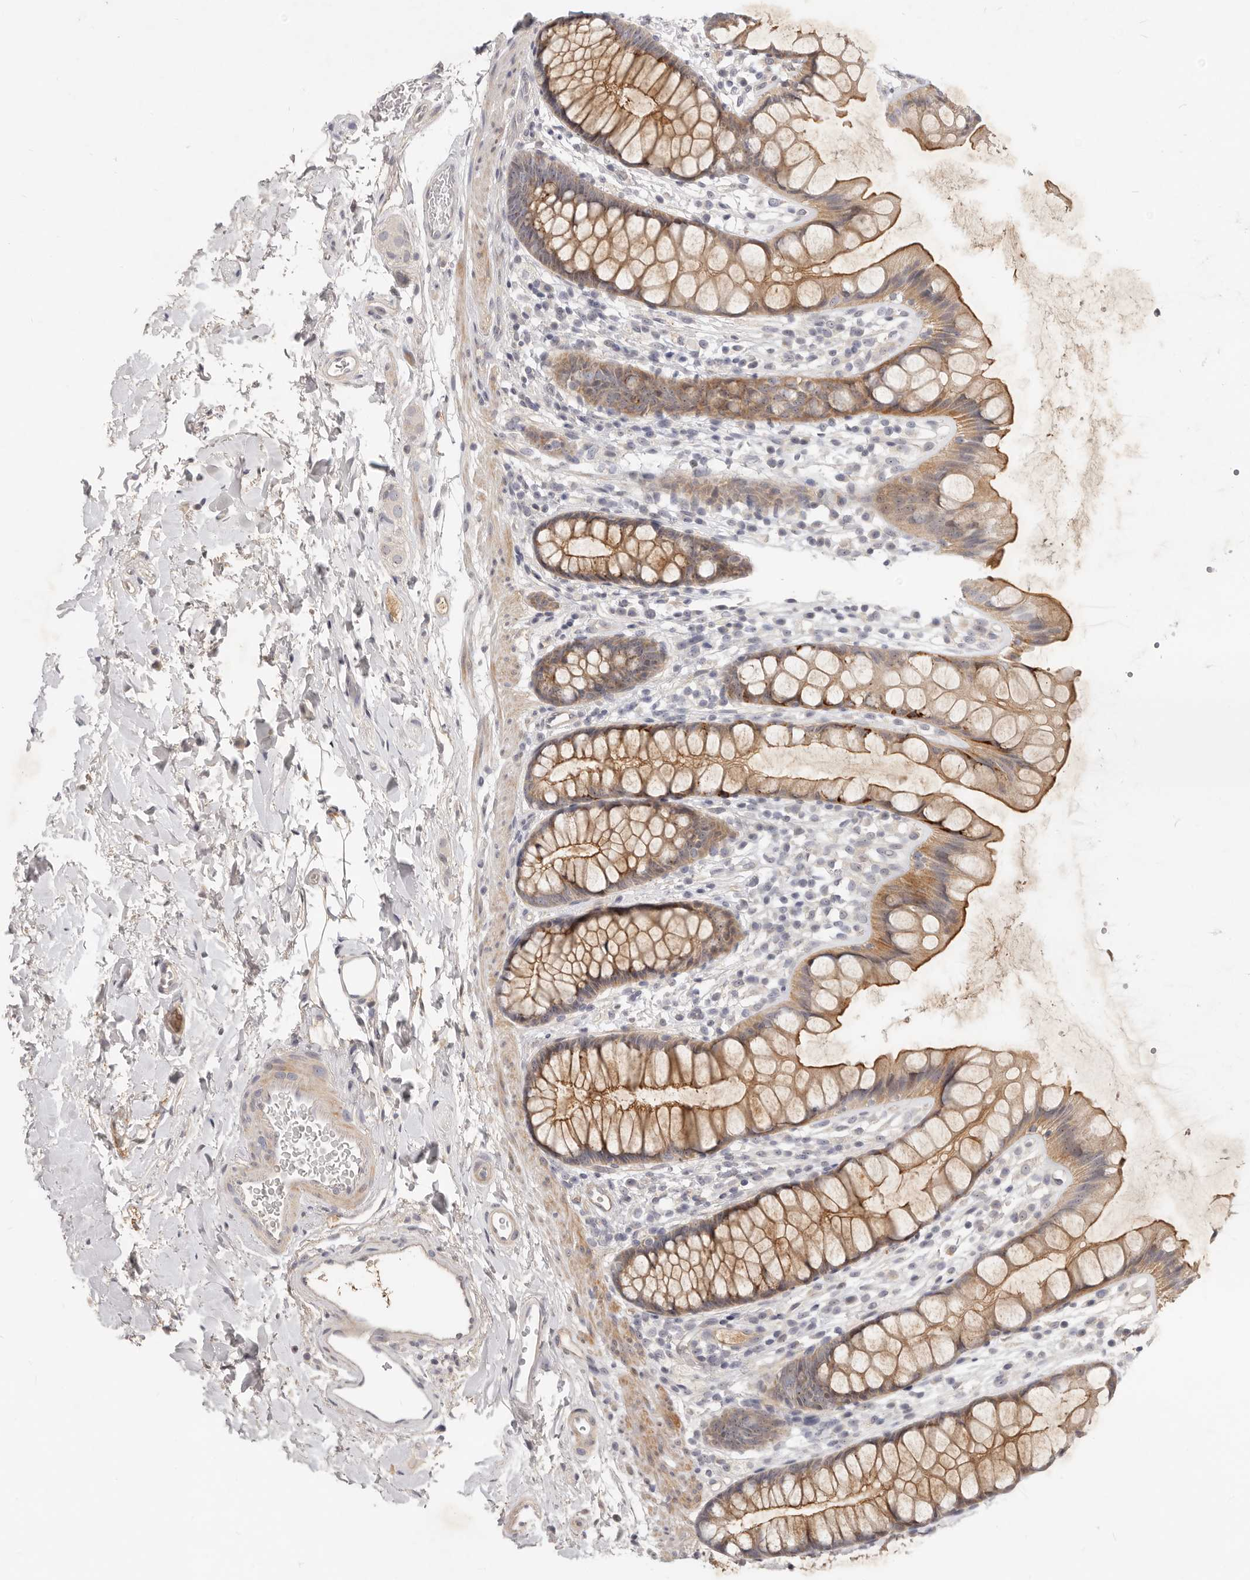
{"staining": {"intensity": "moderate", "quantity": ">75%", "location": "cytoplasmic/membranous"}, "tissue": "rectum", "cell_type": "Glandular cells", "image_type": "normal", "snomed": [{"axis": "morphology", "description": "Normal tissue, NOS"}, {"axis": "topography", "description": "Rectum"}], "caption": "The histopathology image demonstrates staining of normal rectum, revealing moderate cytoplasmic/membranous protein positivity (brown color) within glandular cells. Ihc stains the protein of interest in brown and the nuclei are stained blue.", "gene": "MICALL2", "patient": {"sex": "female", "age": 65}}